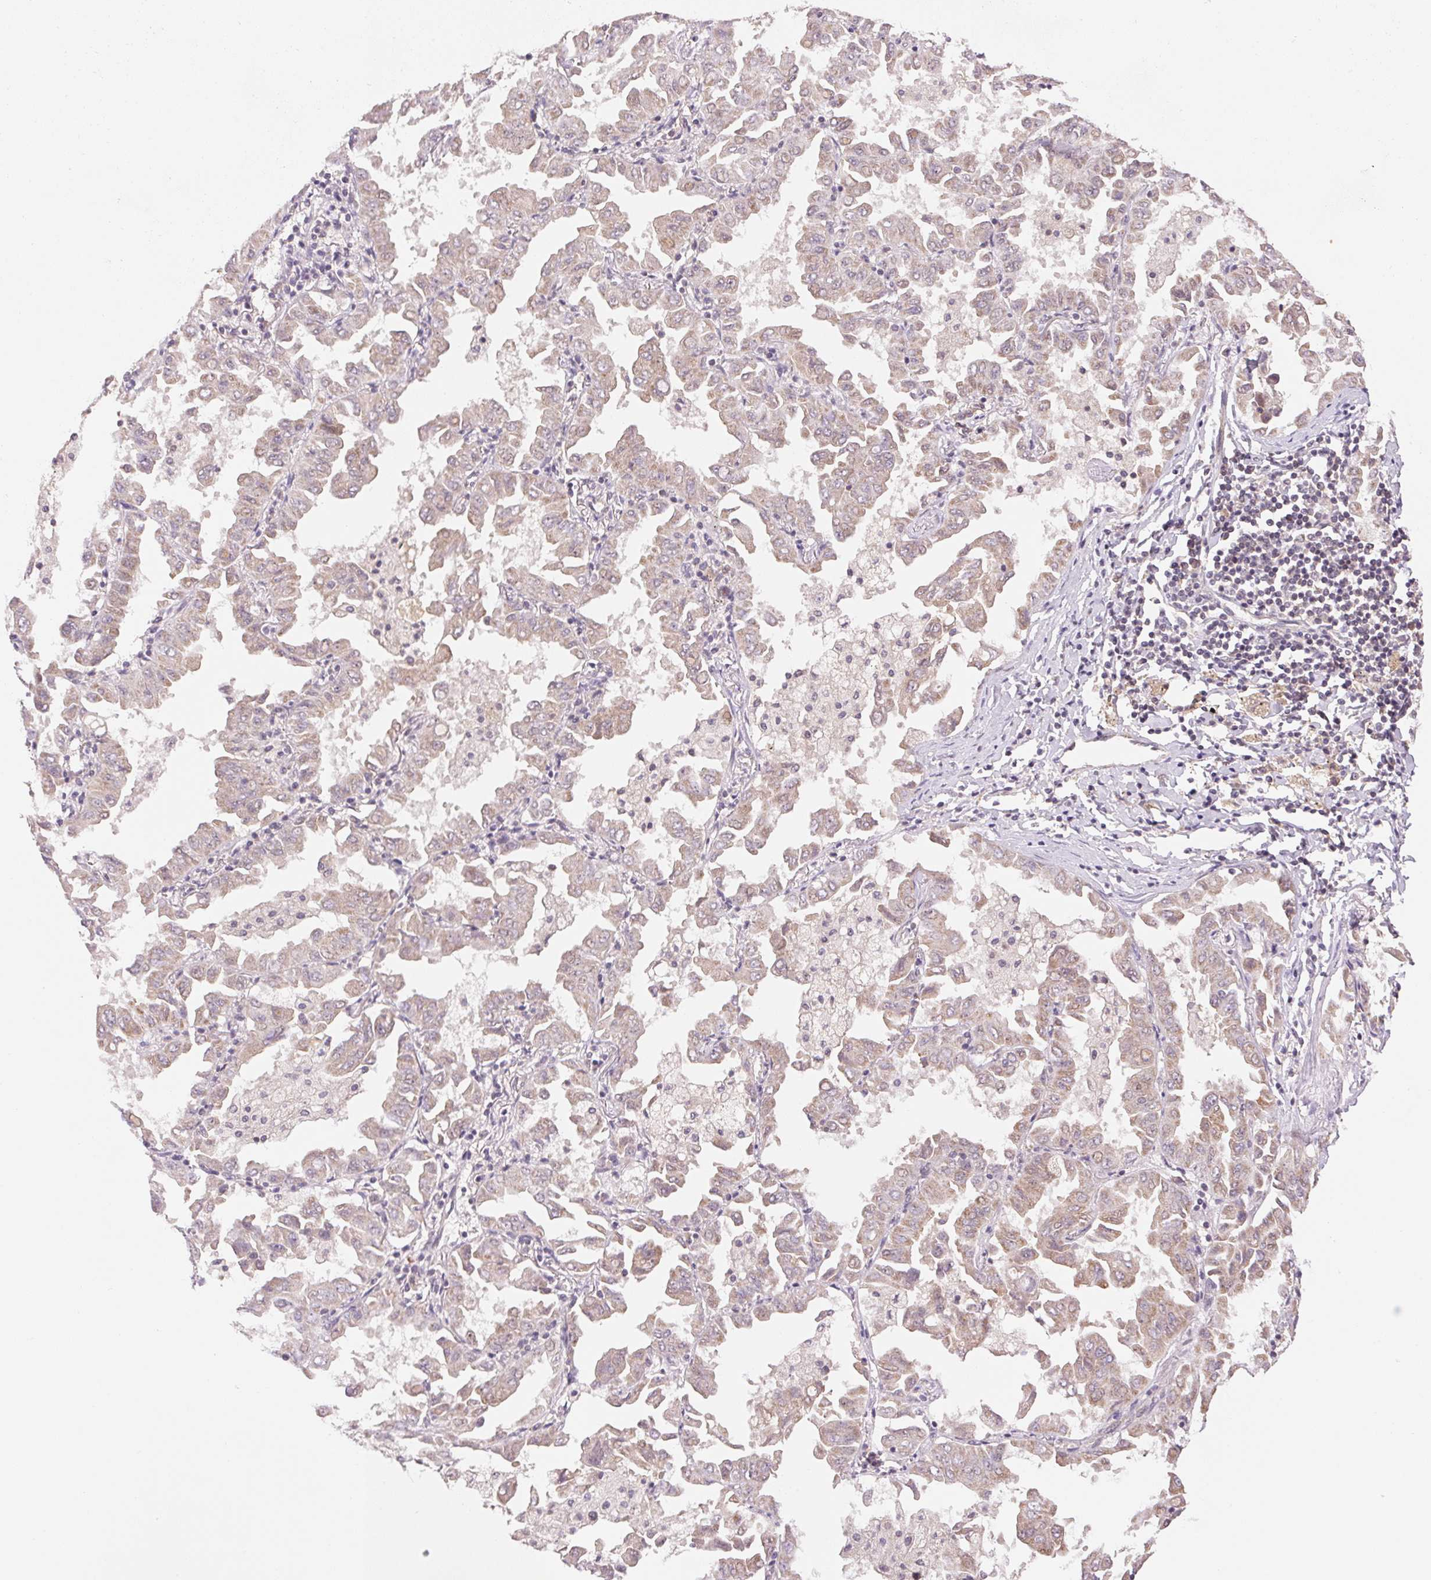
{"staining": {"intensity": "weak", "quantity": "25%-75%", "location": "cytoplasmic/membranous"}, "tissue": "lung cancer", "cell_type": "Tumor cells", "image_type": "cancer", "snomed": [{"axis": "morphology", "description": "Adenocarcinoma, NOS"}, {"axis": "topography", "description": "Lung"}], "caption": "IHC staining of lung cancer (adenocarcinoma), which displays low levels of weak cytoplasmic/membranous staining in about 25%-75% of tumor cells indicating weak cytoplasmic/membranous protein staining. The staining was performed using DAB (3,3'-diaminobenzidine) (brown) for protein detection and nuclei were counterstained in hematoxylin (blue).", "gene": "BNIP5", "patient": {"sex": "male", "age": 64}}